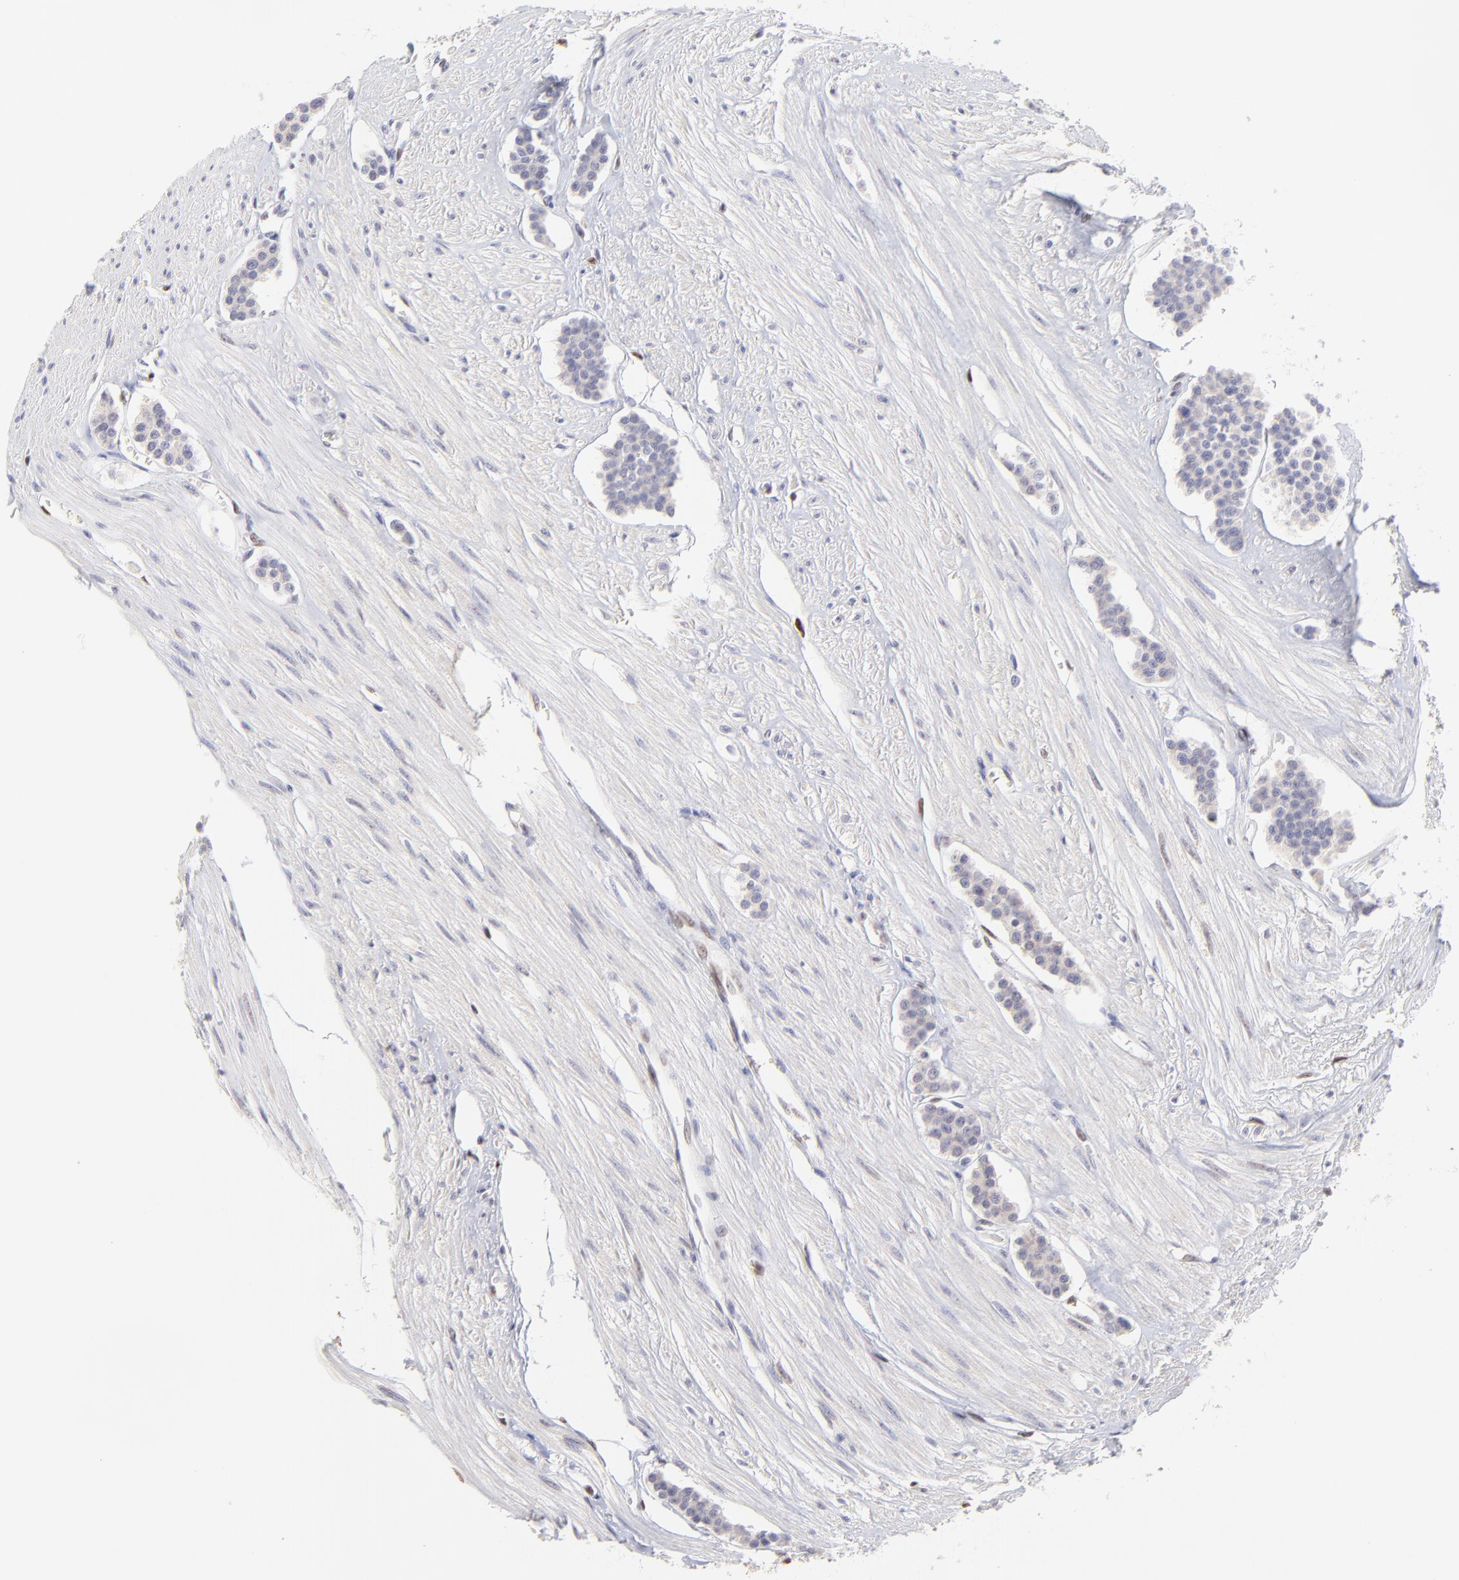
{"staining": {"intensity": "negative", "quantity": "none", "location": "none"}, "tissue": "carcinoid", "cell_type": "Tumor cells", "image_type": "cancer", "snomed": [{"axis": "morphology", "description": "Carcinoid, malignant, NOS"}, {"axis": "topography", "description": "Small intestine"}], "caption": "Carcinoid (malignant) stained for a protein using immunohistochemistry (IHC) demonstrates no expression tumor cells.", "gene": "KLF4", "patient": {"sex": "male", "age": 60}}